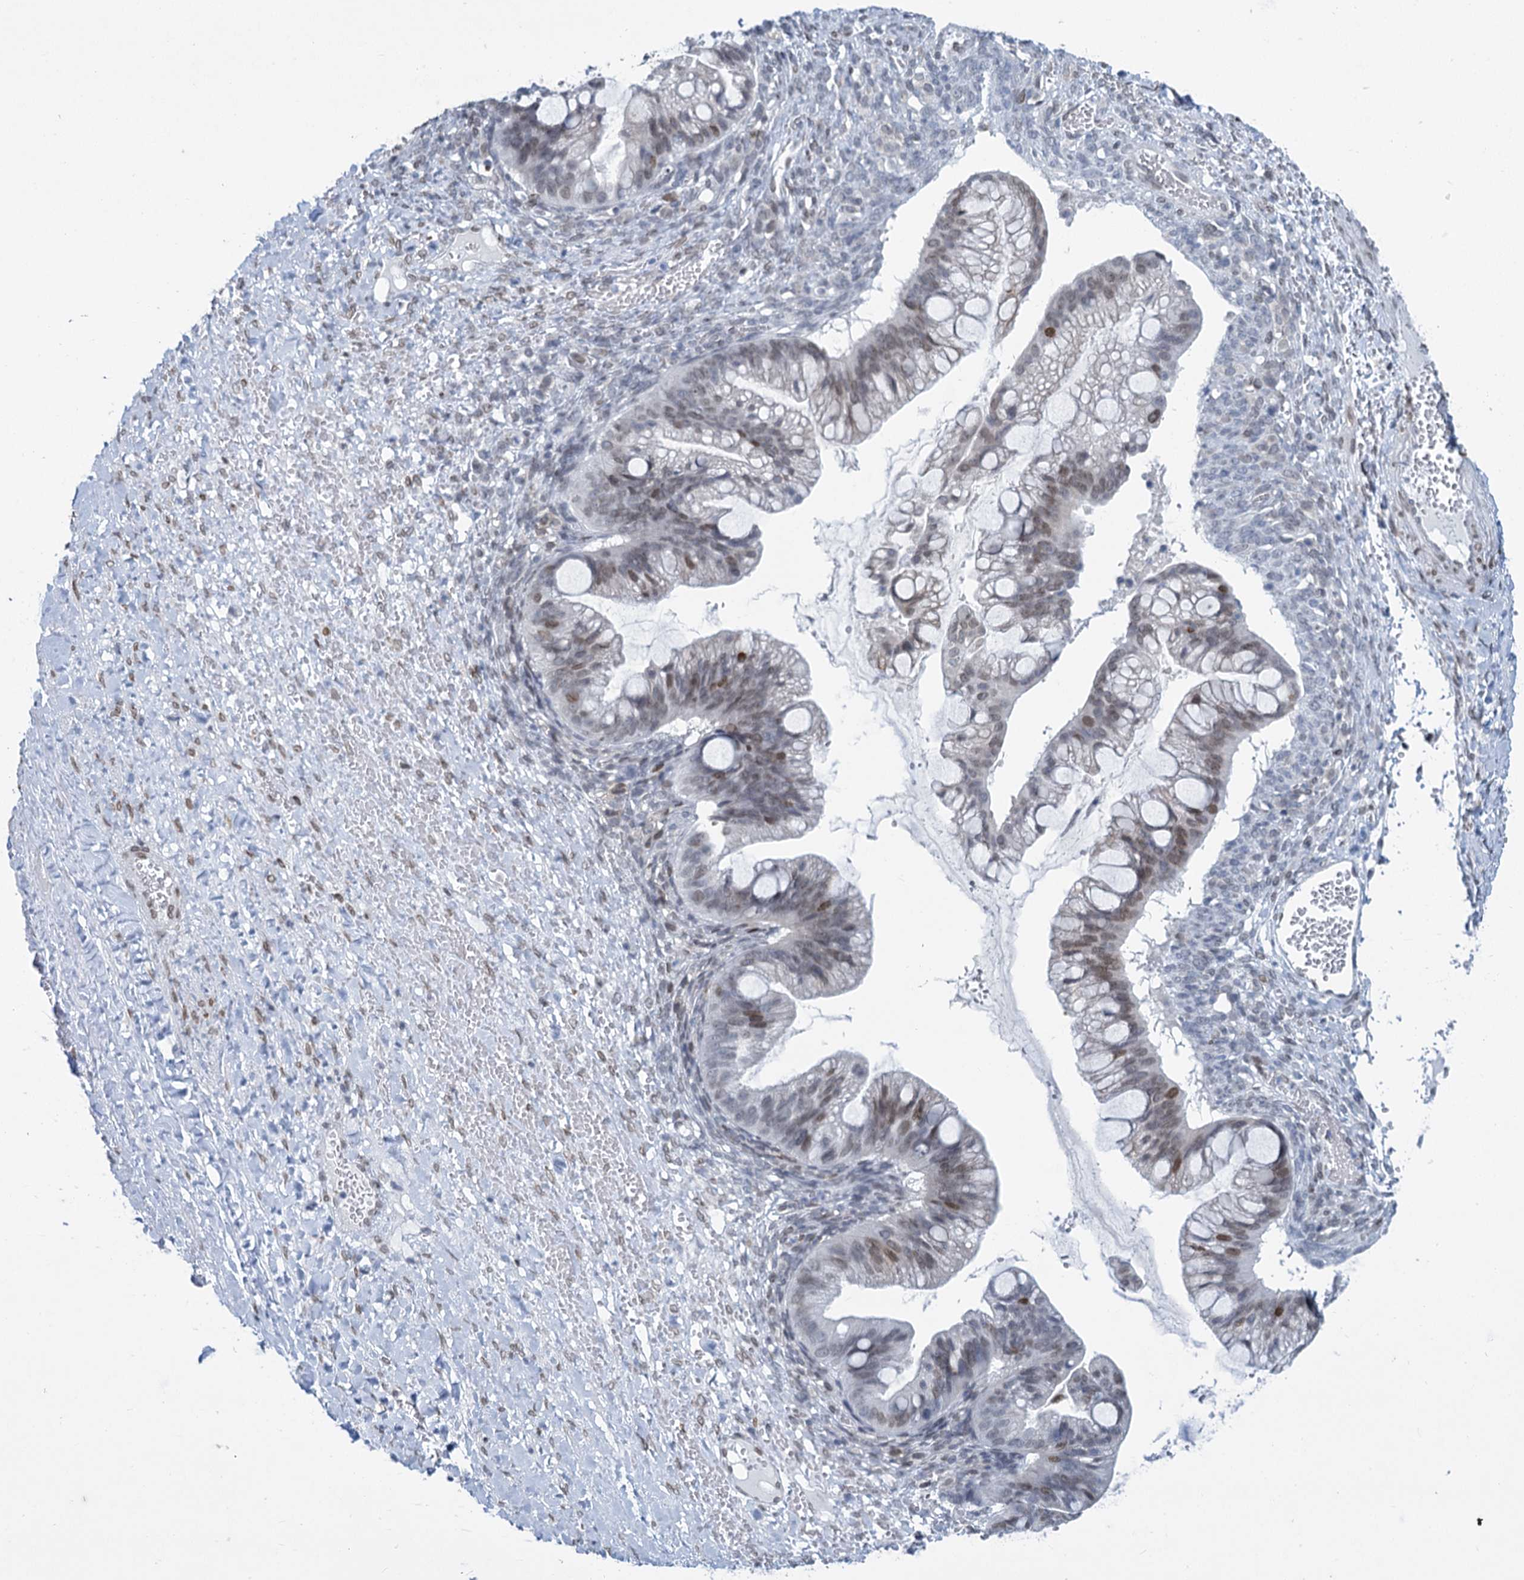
{"staining": {"intensity": "moderate", "quantity": "25%-75%", "location": "nuclear"}, "tissue": "ovarian cancer", "cell_type": "Tumor cells", "image_type": "cancer", "snomed": [{"axis": "morphology", "description": "Cystadenocarcinoma, mucinous, NOS"}, {"axis": "topography", "description": "Ovary"}], "caption": "Ovarian cancer stained with a protein marker shows moderate staining in tumor cells.", "gene": "PRSS35", "patient": {"sex": "female", "age": 73}}